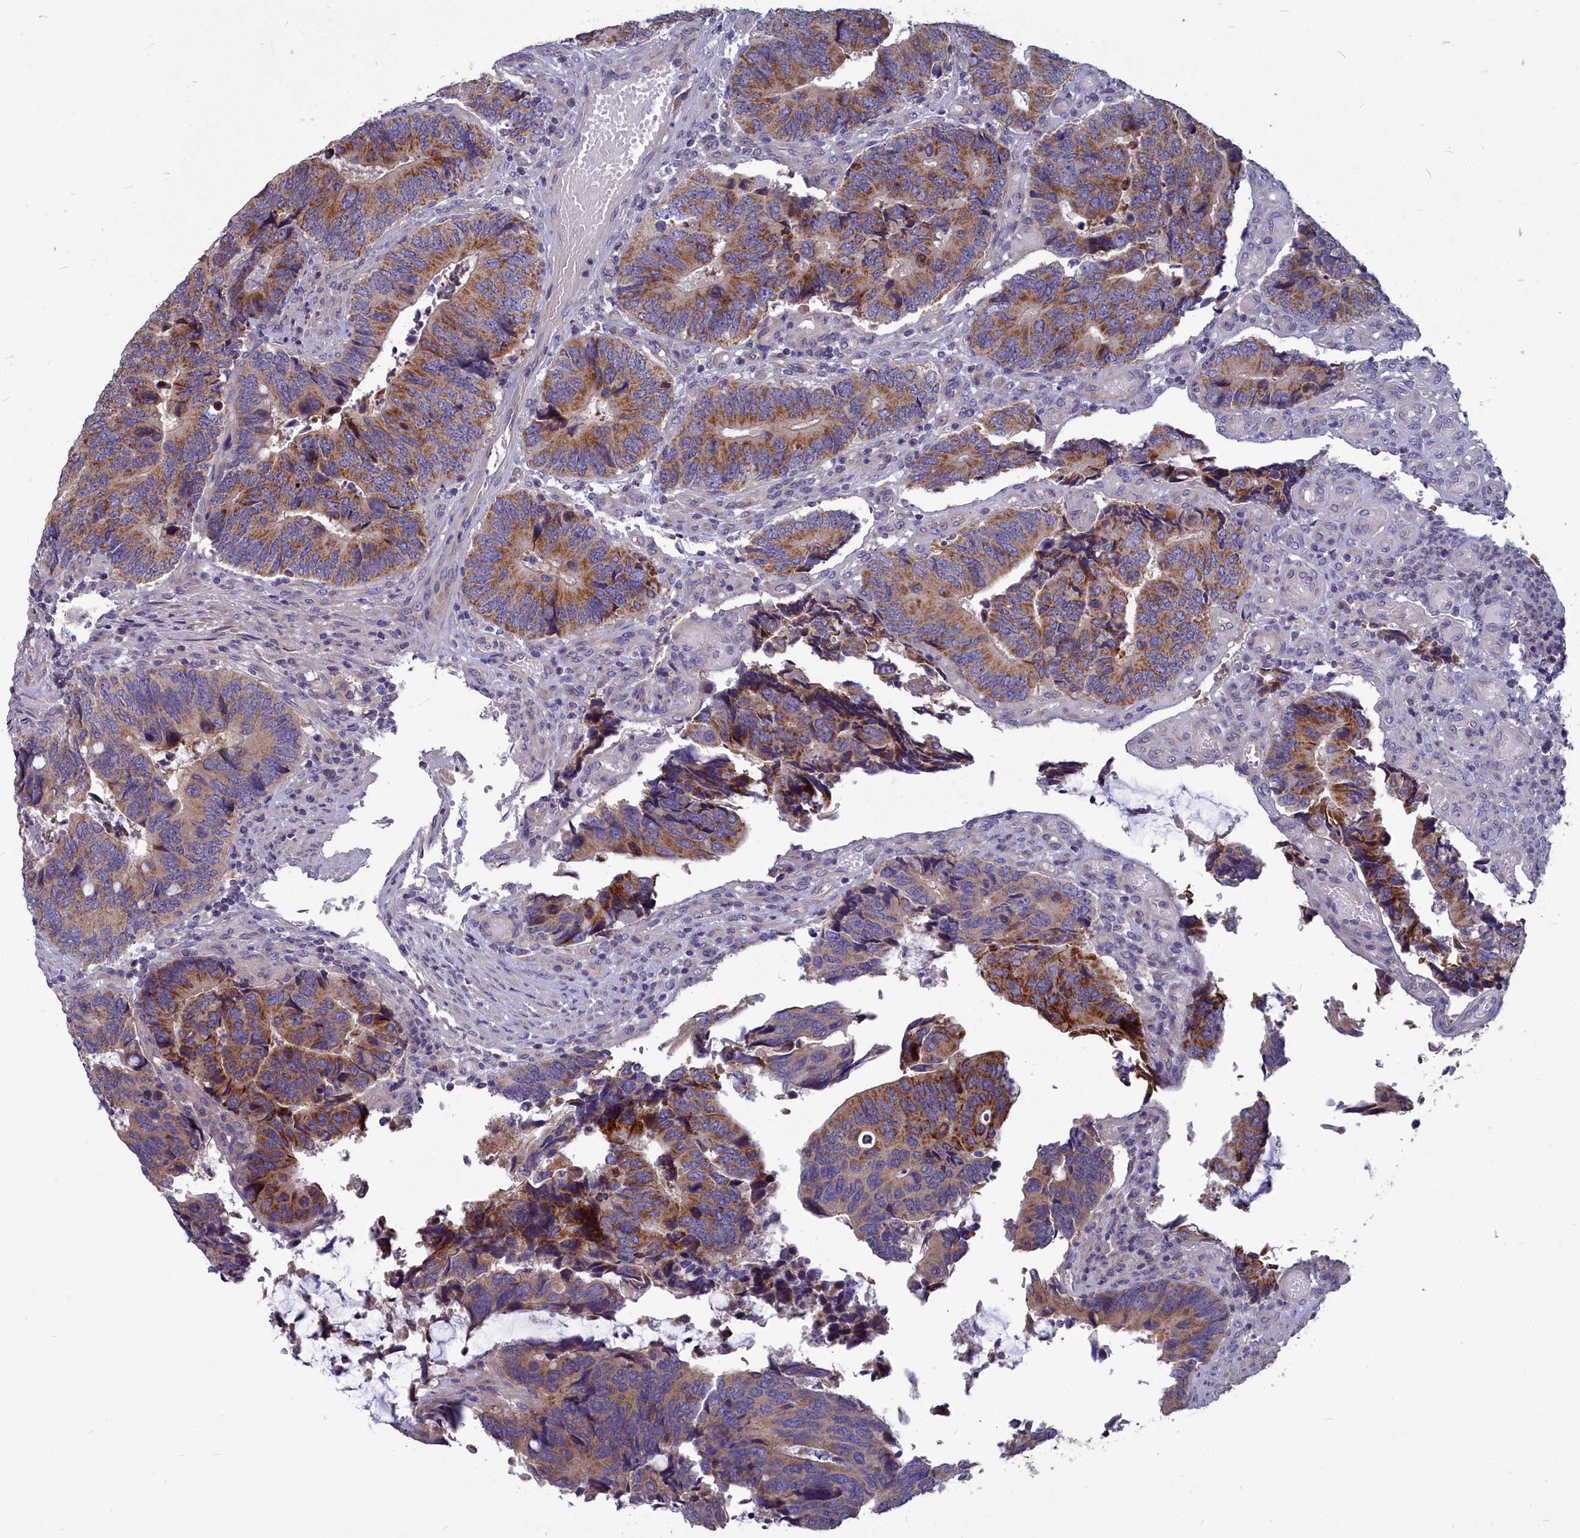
{"staining": {"intensity": "moderate", "quantity": ">75%", "location": "cytoplasmic/membranous"}, "tissue": "colorectal cancer", "cell_type": "Tumor cells", "image_type": "cancer", "snomed": [{"axis": "morphology", "description": "Adenocarcinoma, NOS"}, {"axis": "topography", "description": "Colon"}], "caption": "Colorectal adenocarcinoma stained for a protein demonstrates moderate cytoplasmic/membranous positivity in tumor cells. (DAB (3,3'-diaminobenzidine) IHC, brown staining for protein, blue staining for nuclei).", "gene": "COX20", "patient": {"sex": "male", "age": 87}}